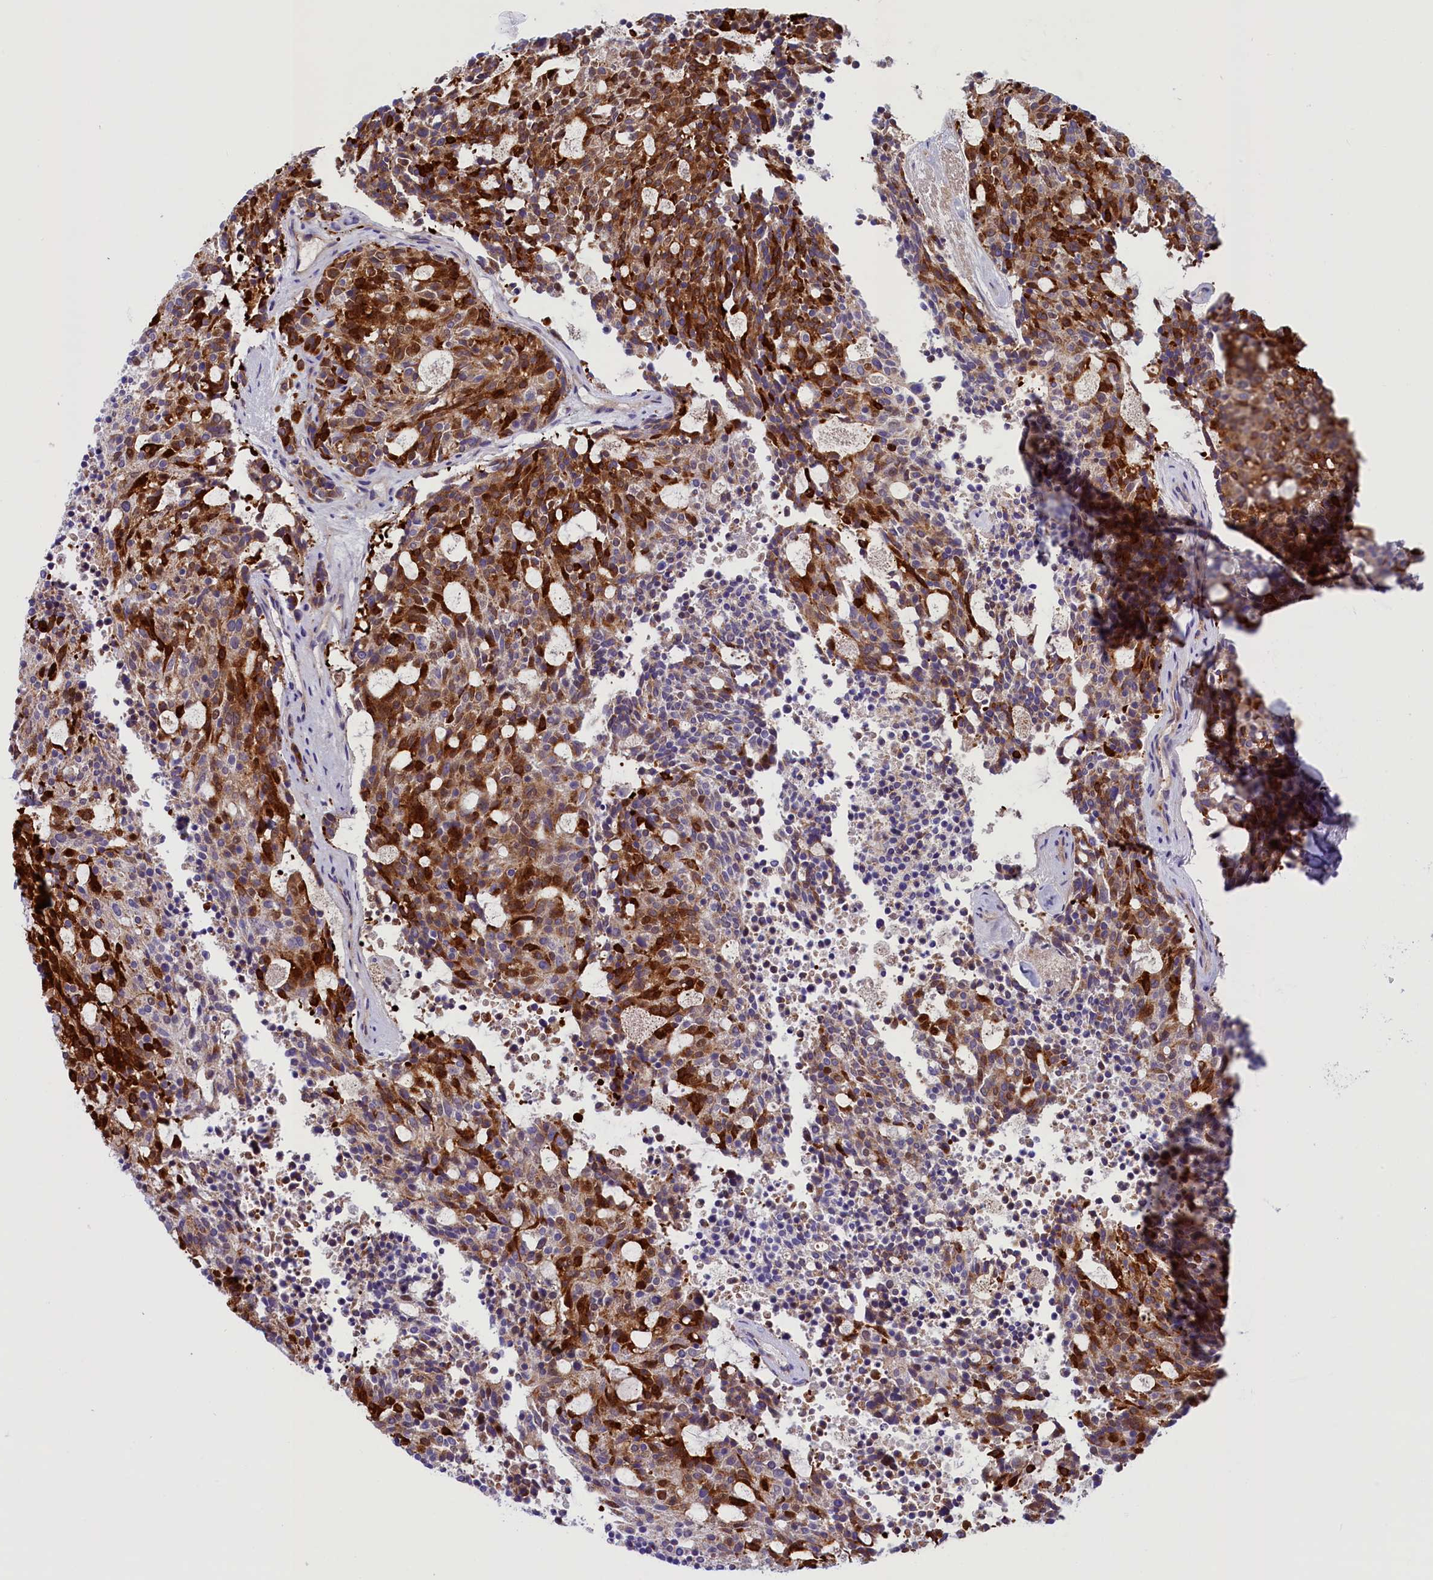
{"staining": {"intensity": "strong", "quantity": ">75%", "location": "cytoplasmic/membranous"}, "tissue": "carcinoid", "cell_type": "Tumor cells", "image_type": "cancer", "snomed": [{"axis": "morphology", "description": "Carcinoid, malignant, NOS"}, {"axis": "topography", "description": "Pancreas"}], "caption": "IHC (DAB (3,3'-diaminobenzidine)) staining of human carcinoid shows strong cytoplasmic/membranous protein staining in approximately >75% of tumor cells.", "gene": "RTTN", "patient": {"sex": "female", "age": 54}}